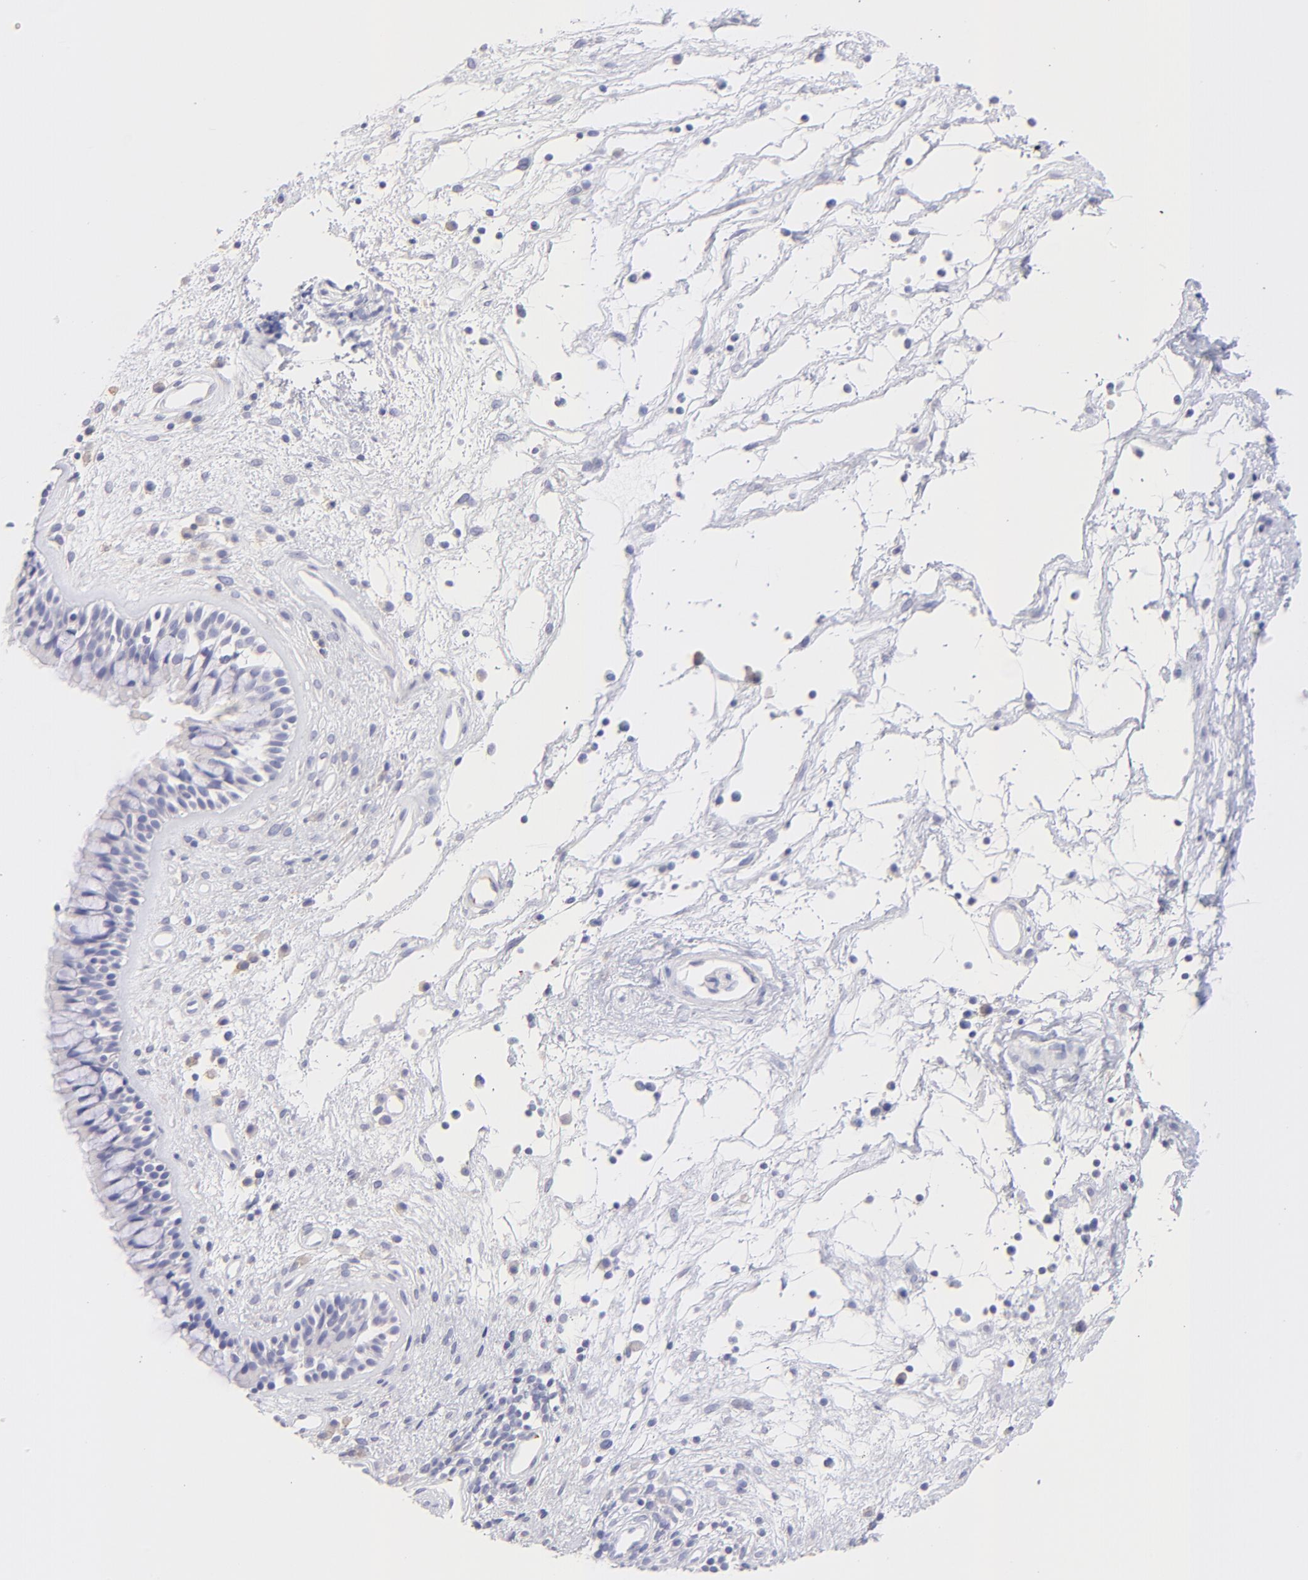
{"staining": {"intensity": "negative", "quantity": "none", "location": "none"}, "tissue": "nasopharynx", "cell_type": "Respiratory epithelial cells", "image_type": "normal", "snomed": [{"axis": "morphology", "description": "Normal tissue, NOS"}, {"axis": "morphology", "description": "Inflammation, NOS"}, {"axis": "topography", "description": "Nasopharynx"}], "caption": "The histopathology image reveals no staining of respiratory epithelial cells in normal nasopharynx. (Stains: DAB (3,3'-diaminobenzidine) immunohistochemistry with hematoxylin counter stain, Microscopy: brightfield microscopy at high magnification).", "gene": "HORMAD2", "patient": {"sex": "male", "age": 48}}